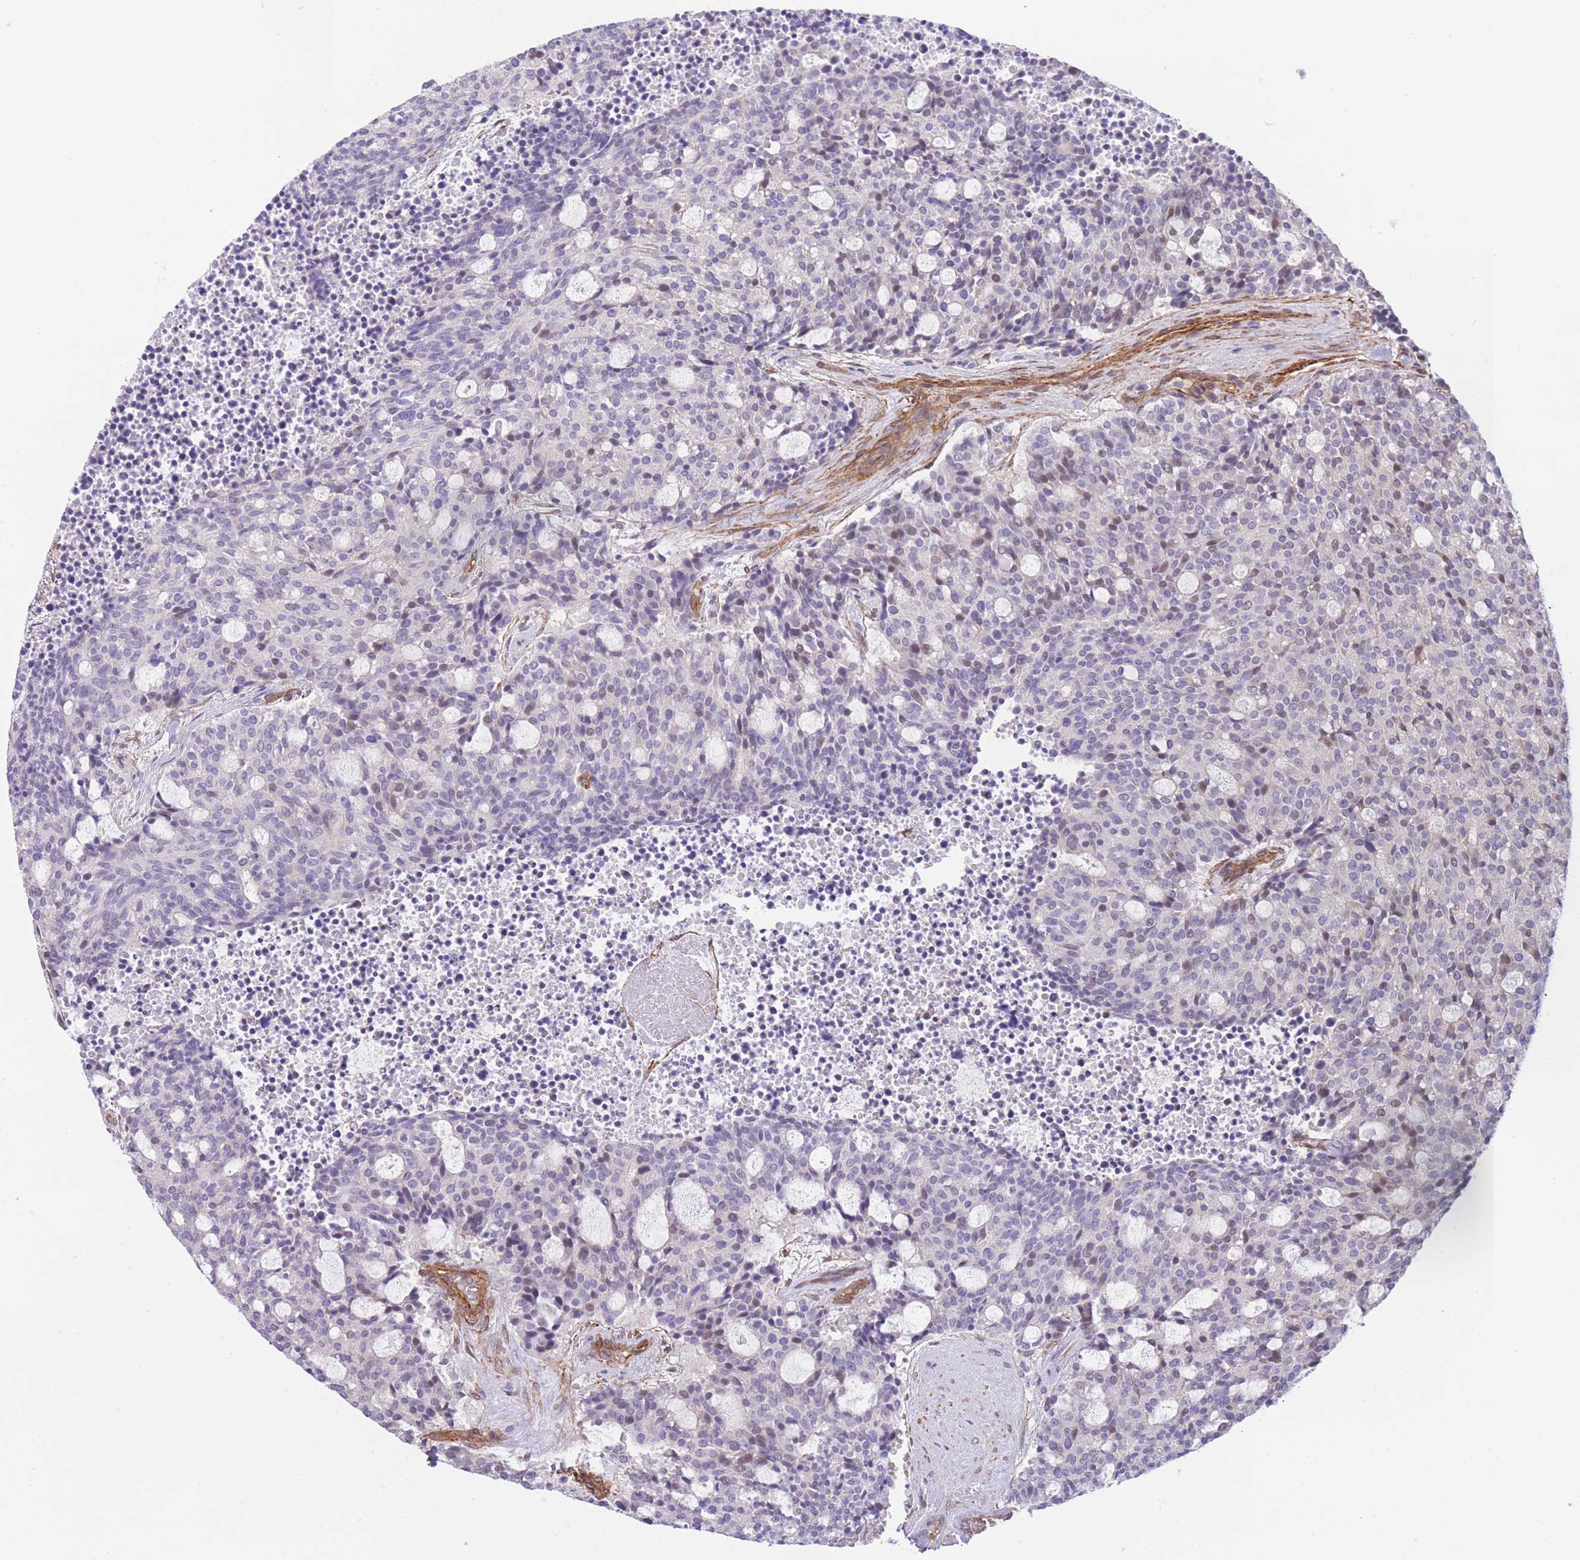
{"staining": {"intensity": "negative", "quantity": "none", "location": "none"}, "tissue": "carcinoid", "cell_type": "Tumor cells", "image_type": "cancer", "snomed": [{"axis": "morphology", "description": "Carcinoid, malignant, NOS"}, {"axis": "topography", "description": "Pancreas"}], "caption": "The photomicrograph shows no staining of tumor cells in malignant carcinoid.", "gene": "CDC25B", "patient": {"sex": "female", "age": 54}}